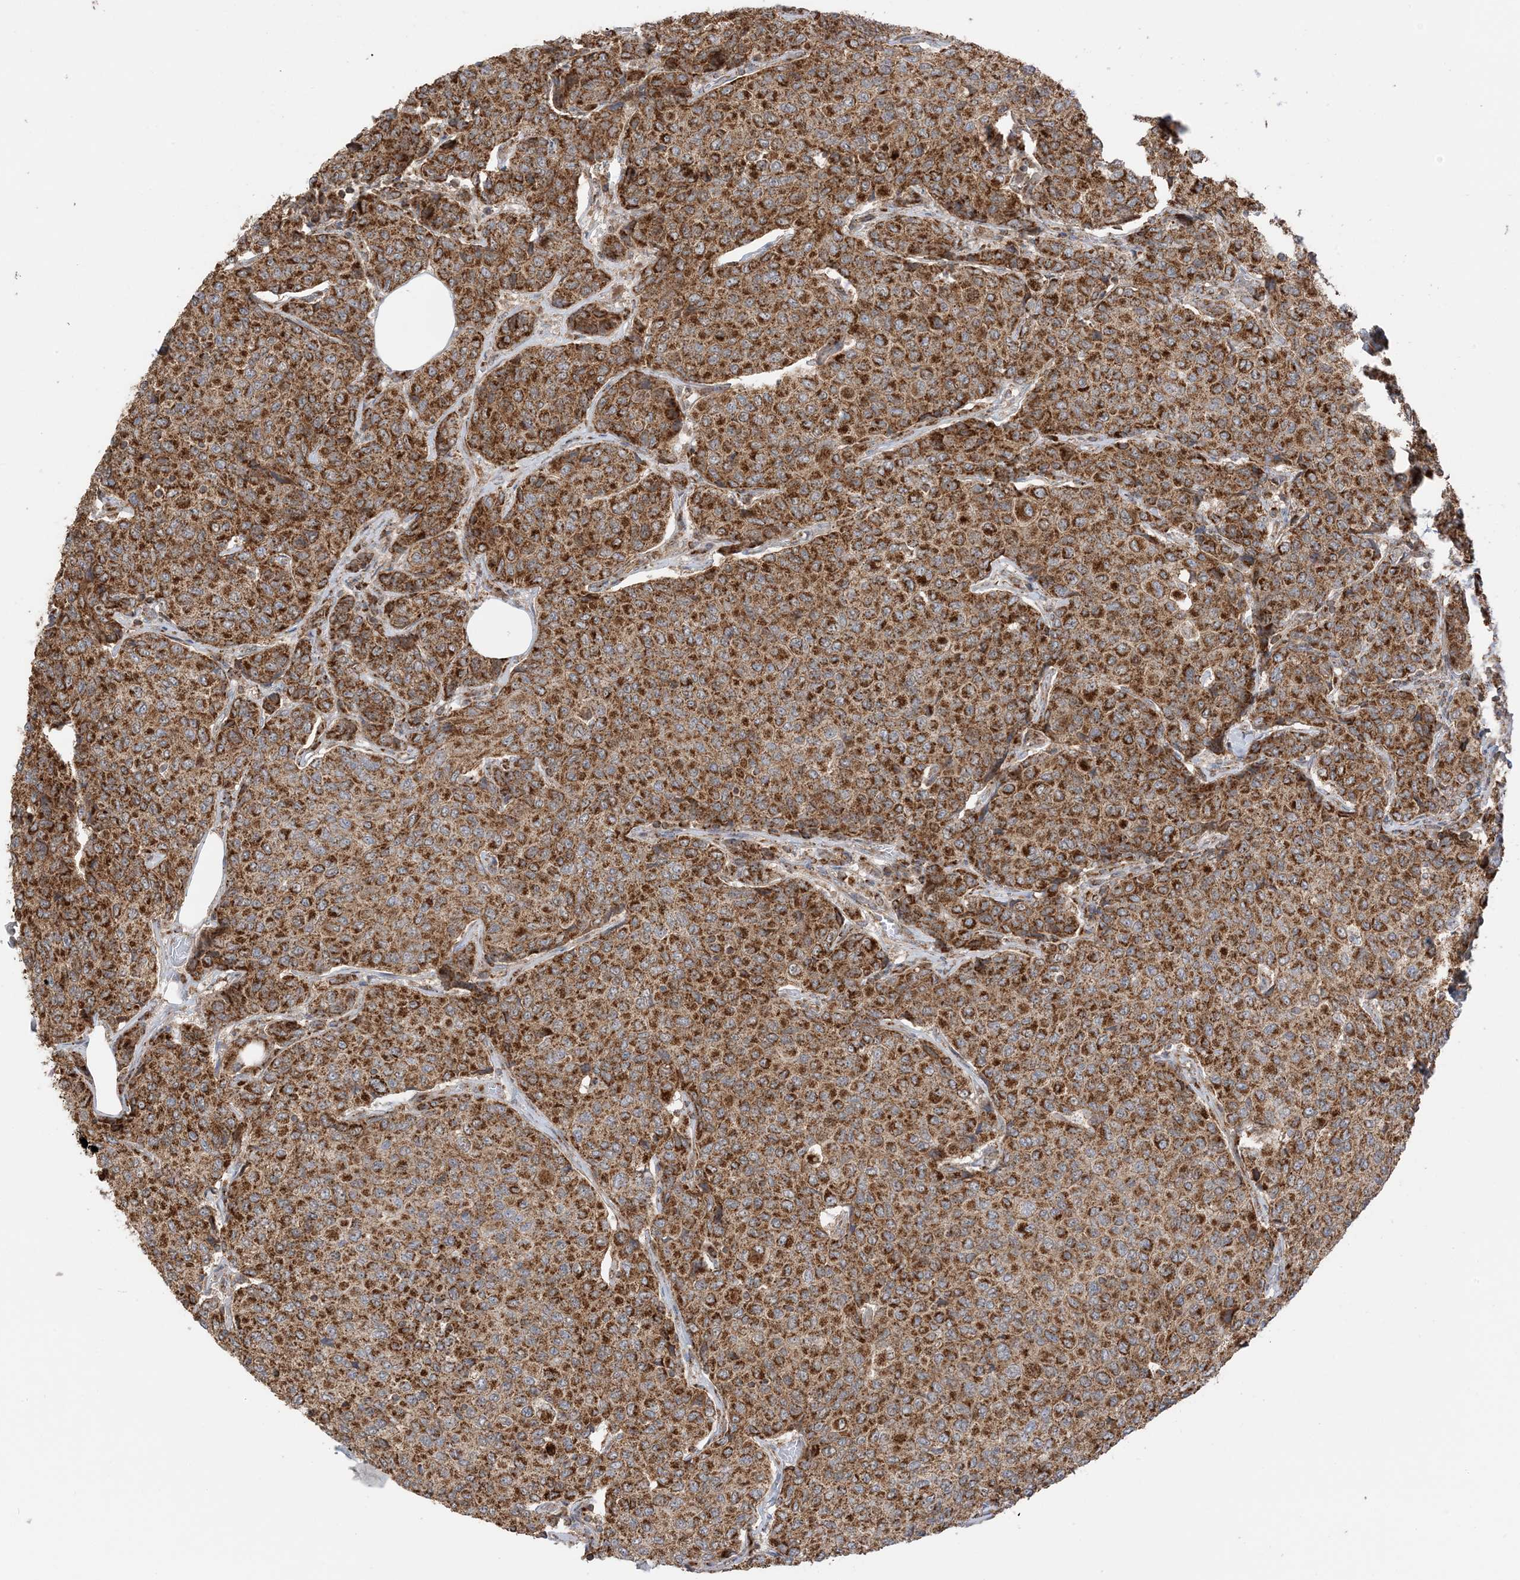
{"staining": {"intensity": "strong", "quantity": ">75%", "location": "cytoplasmic/membranous"}, "tissue": "breast cancer", "cell_type": "Tumor cells", "image_type": "cancer", "snomed": [{"axis": "morphology", "description": "Duct carcinoma"}, {"axis": "topography", "description": "Breast"}], "caption": "Strong cytoplasmic/membranous protein staining is appreciated in approximately >75% of tumor cells in breast cancer (intraductal carcinoma).", "gene": "N4BP3", "patient": {"sex": "female", "age": 55}}